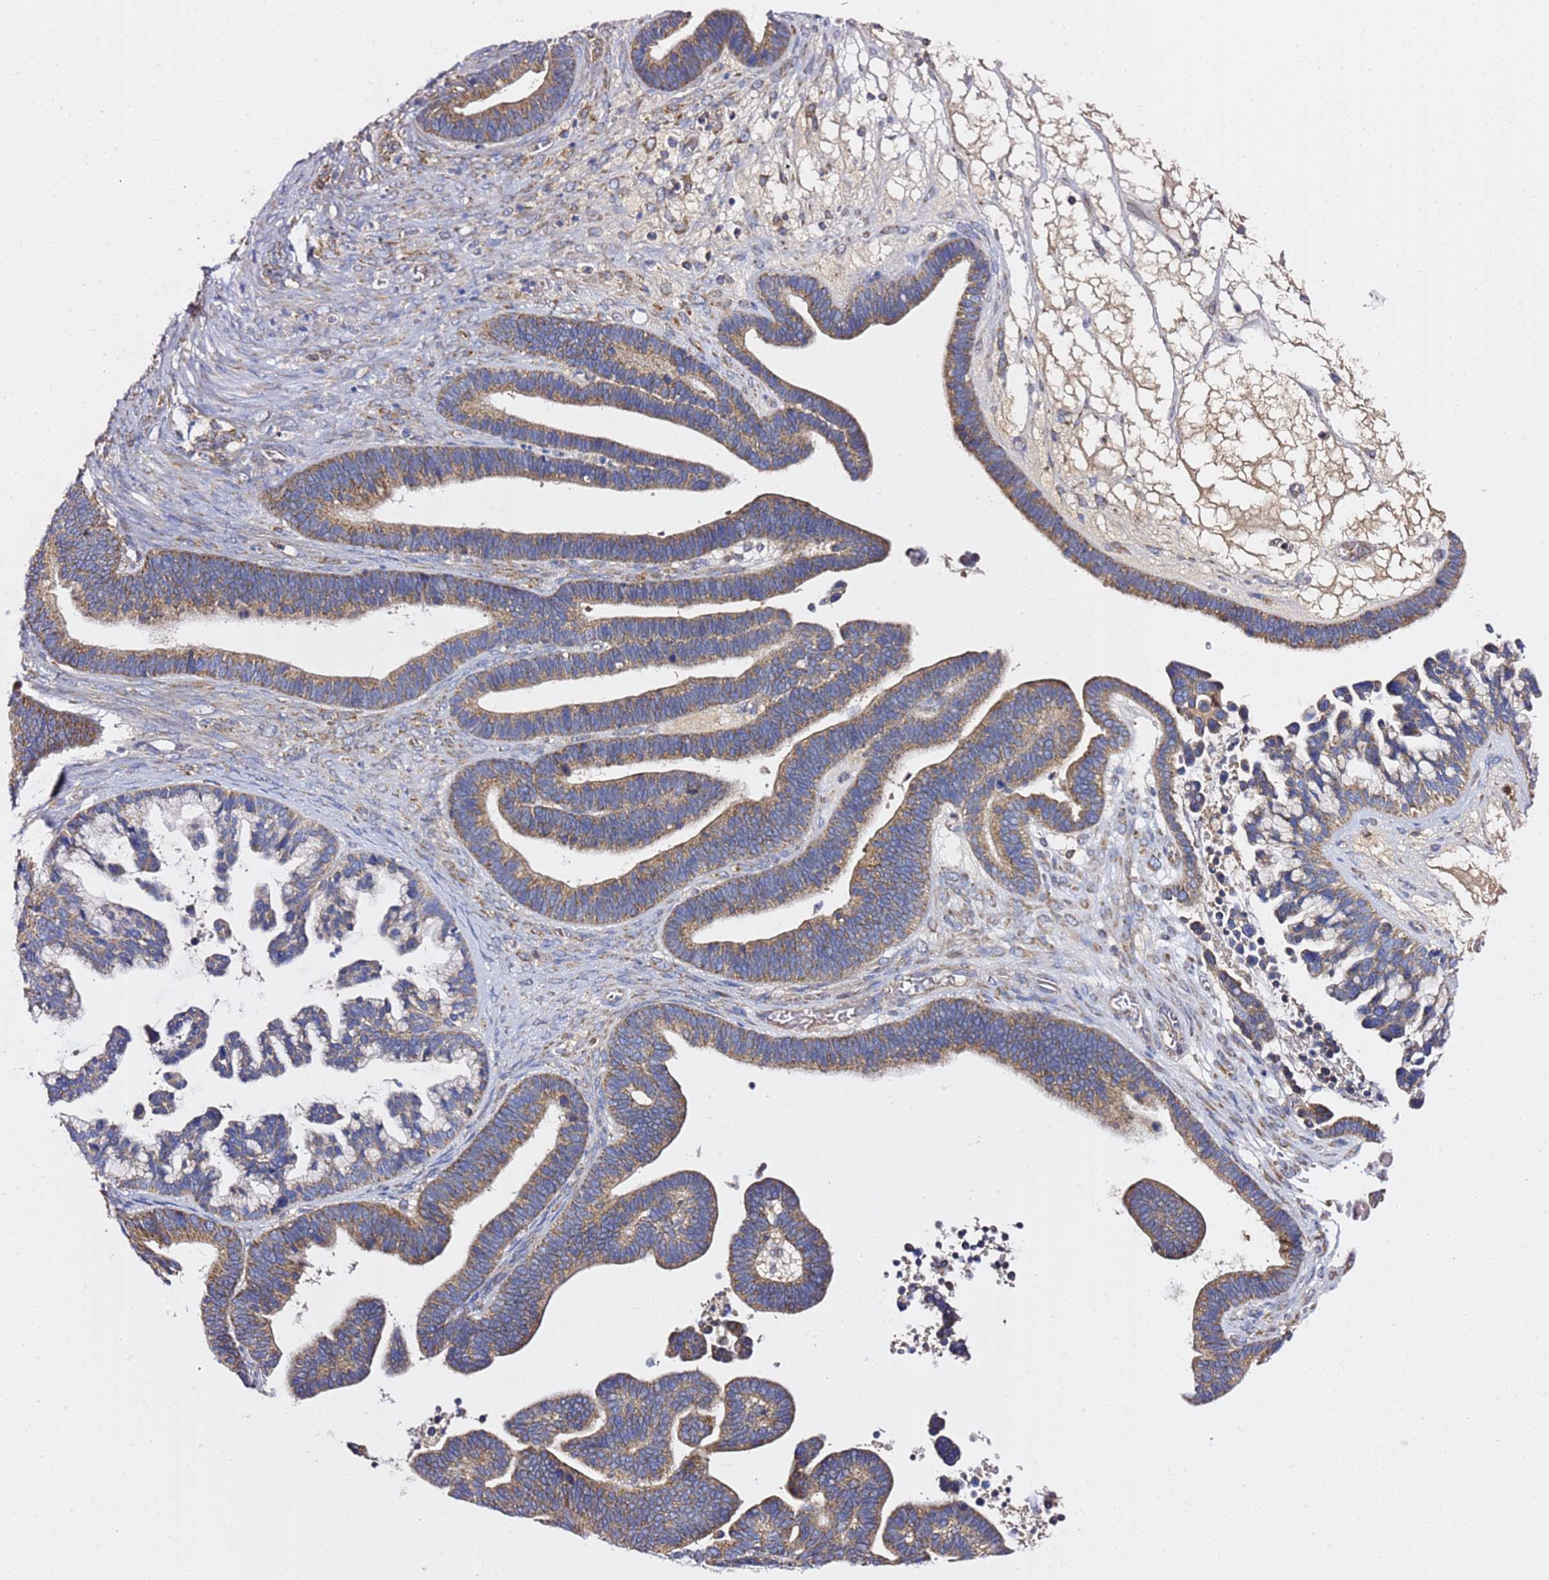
{"staining": {"intensity": "moderate", "quantity": ">75%", "location": "cytoplasmic/membranous"}, "tissue": "ovarian cancer", "cell_type": "Tumor cells", "image_type": "cancer", "snomed": [{"axis": "morphology", "description": "Cystadenocarcinoma, serous, NOS"}, {"axis": "topography", "description": "Ovary"}], "caption": "Ovarian cancer (serous cystadenocarcinoma) was stained to show a protein in brown. There is medium levels of moderate cytoplasmic/membranous expression in approximately >75% of tumor cells. The staining was performed using DAB (3,3'-diaminobenzidine) to visualize the protein expression in brown, while the nuclei were stained in blue with hematoxylin (Magnification: 20x).", "gene": "C19orf12", "patient": {"sex": "female", "age": 56}}